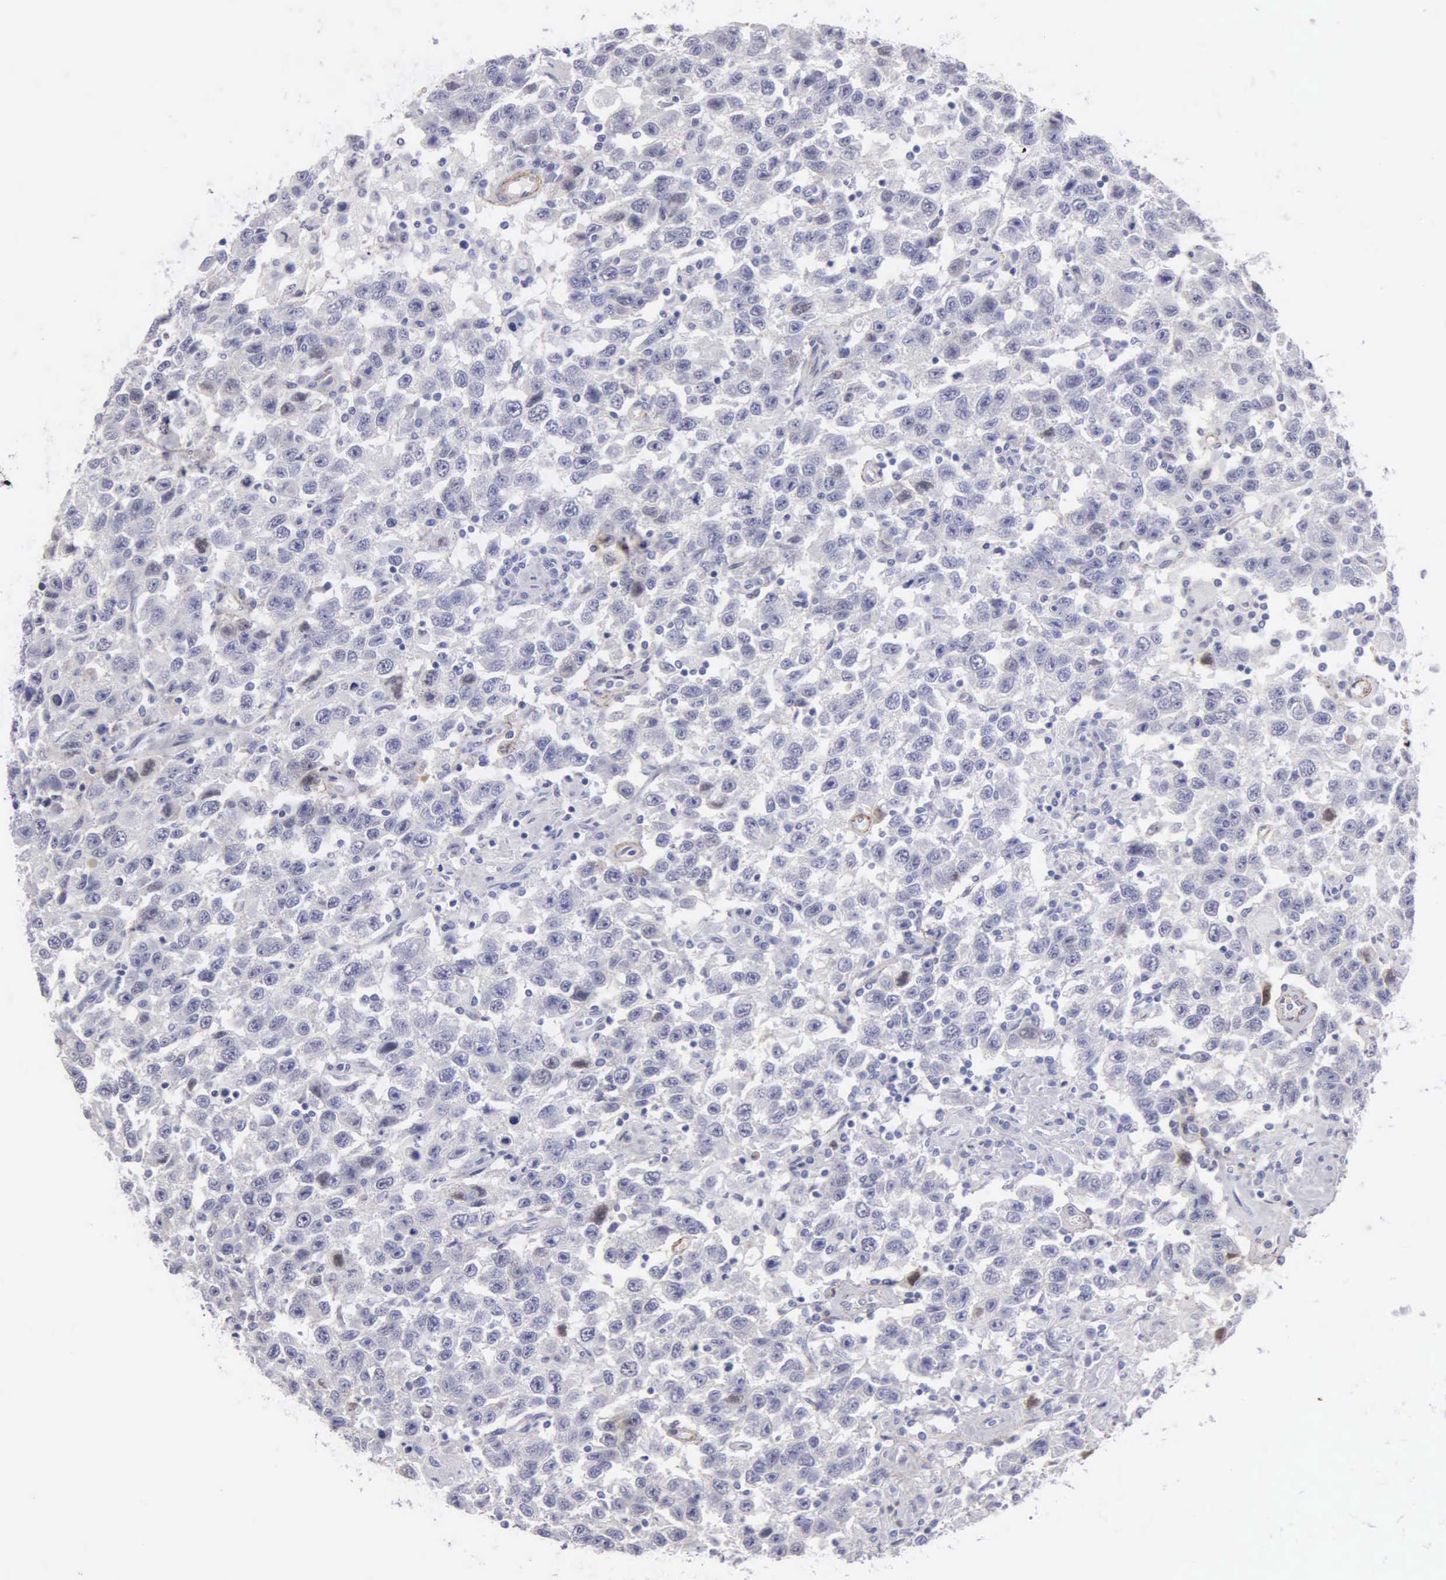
{"staining": {"intensity": "negative", "quantity": "none", "location": "none"}, "tissue": "testis cancer", "cell_type": "Tumor cells", "image_type": "cancer", "snomed": [{"axis": "morphology", "description": "Seminoma, NOS"}, {"axis": "topography", "description": "Testis"}], "caption": "Immunohistochemistry photomicrograph of human testis cancer stained for a protein (brown), which reveals no staining in tumor cells.", "gene": "FBLN5", "patient": {"sex": "male", "age": 41}}